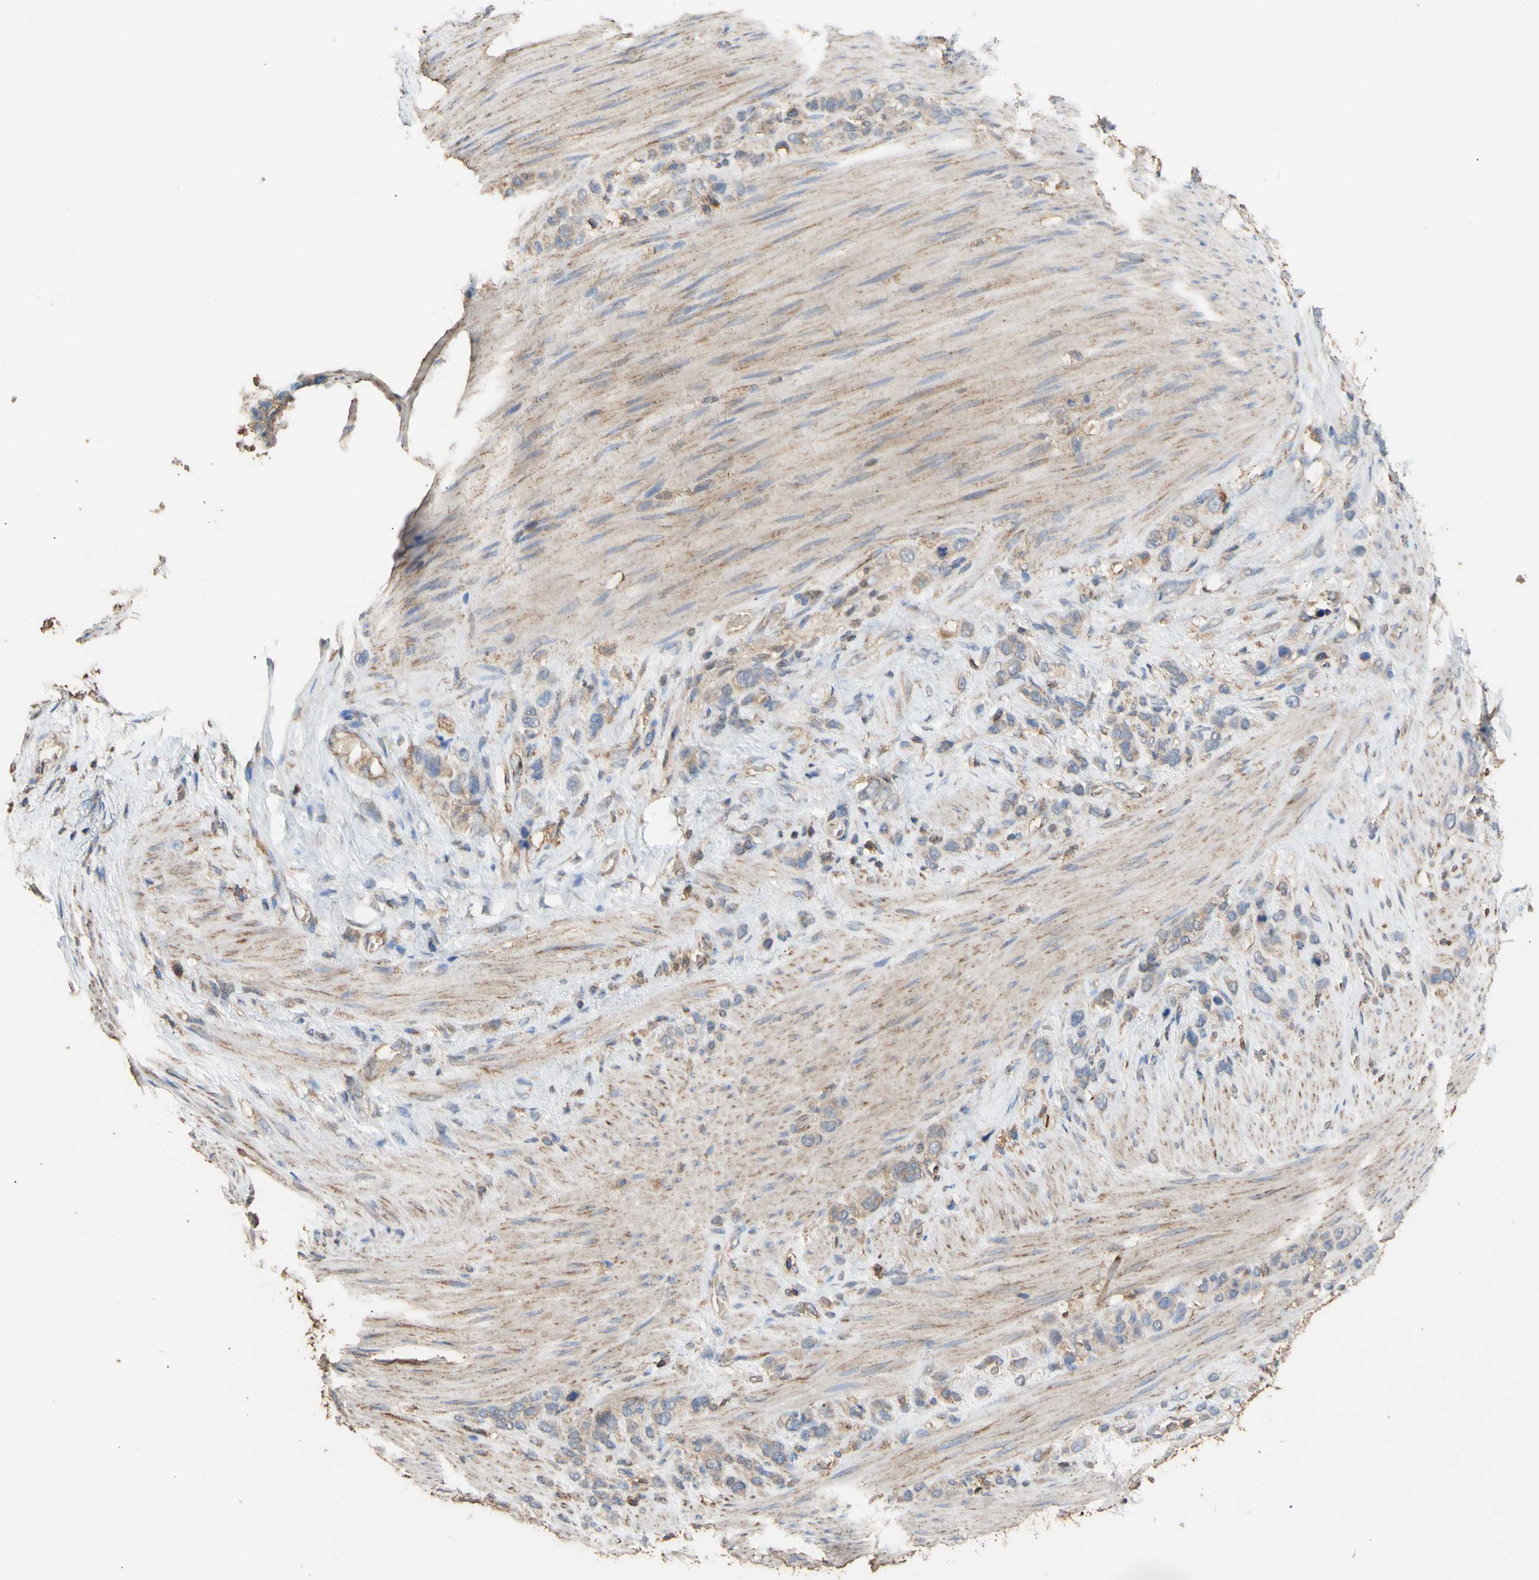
{"staining": {"intensity": "weak", "quantity": ">75%", "location": "cytoplasmic/membranous"}, "tissue": "stomach cancer", "cell_type": "Tumor cells", "image_type": "cancer", "snomed": [{"axis": "morphology", "description": "Adenocarcinoma, NOS"}, {"axis": "morphology", "description": "Adenocarcinoma, High grade"}, {"axis": "topography", "description": "Stomach, upper"}, {"axis": "topography", "description": "Stomach, lower"}], "caption": "Immunohistochemical staining of stomach adenocarcinoma shows low levels of weak cytoplasmic/membranous protein expression in about >75% of tumor cells. (DAB (3,3'-diaminobenzidine) = brown stain, brightfield microscopy at high magnification).", "gene": "ALDH9A1", "patient": {"sex": "female", "age": 65}}